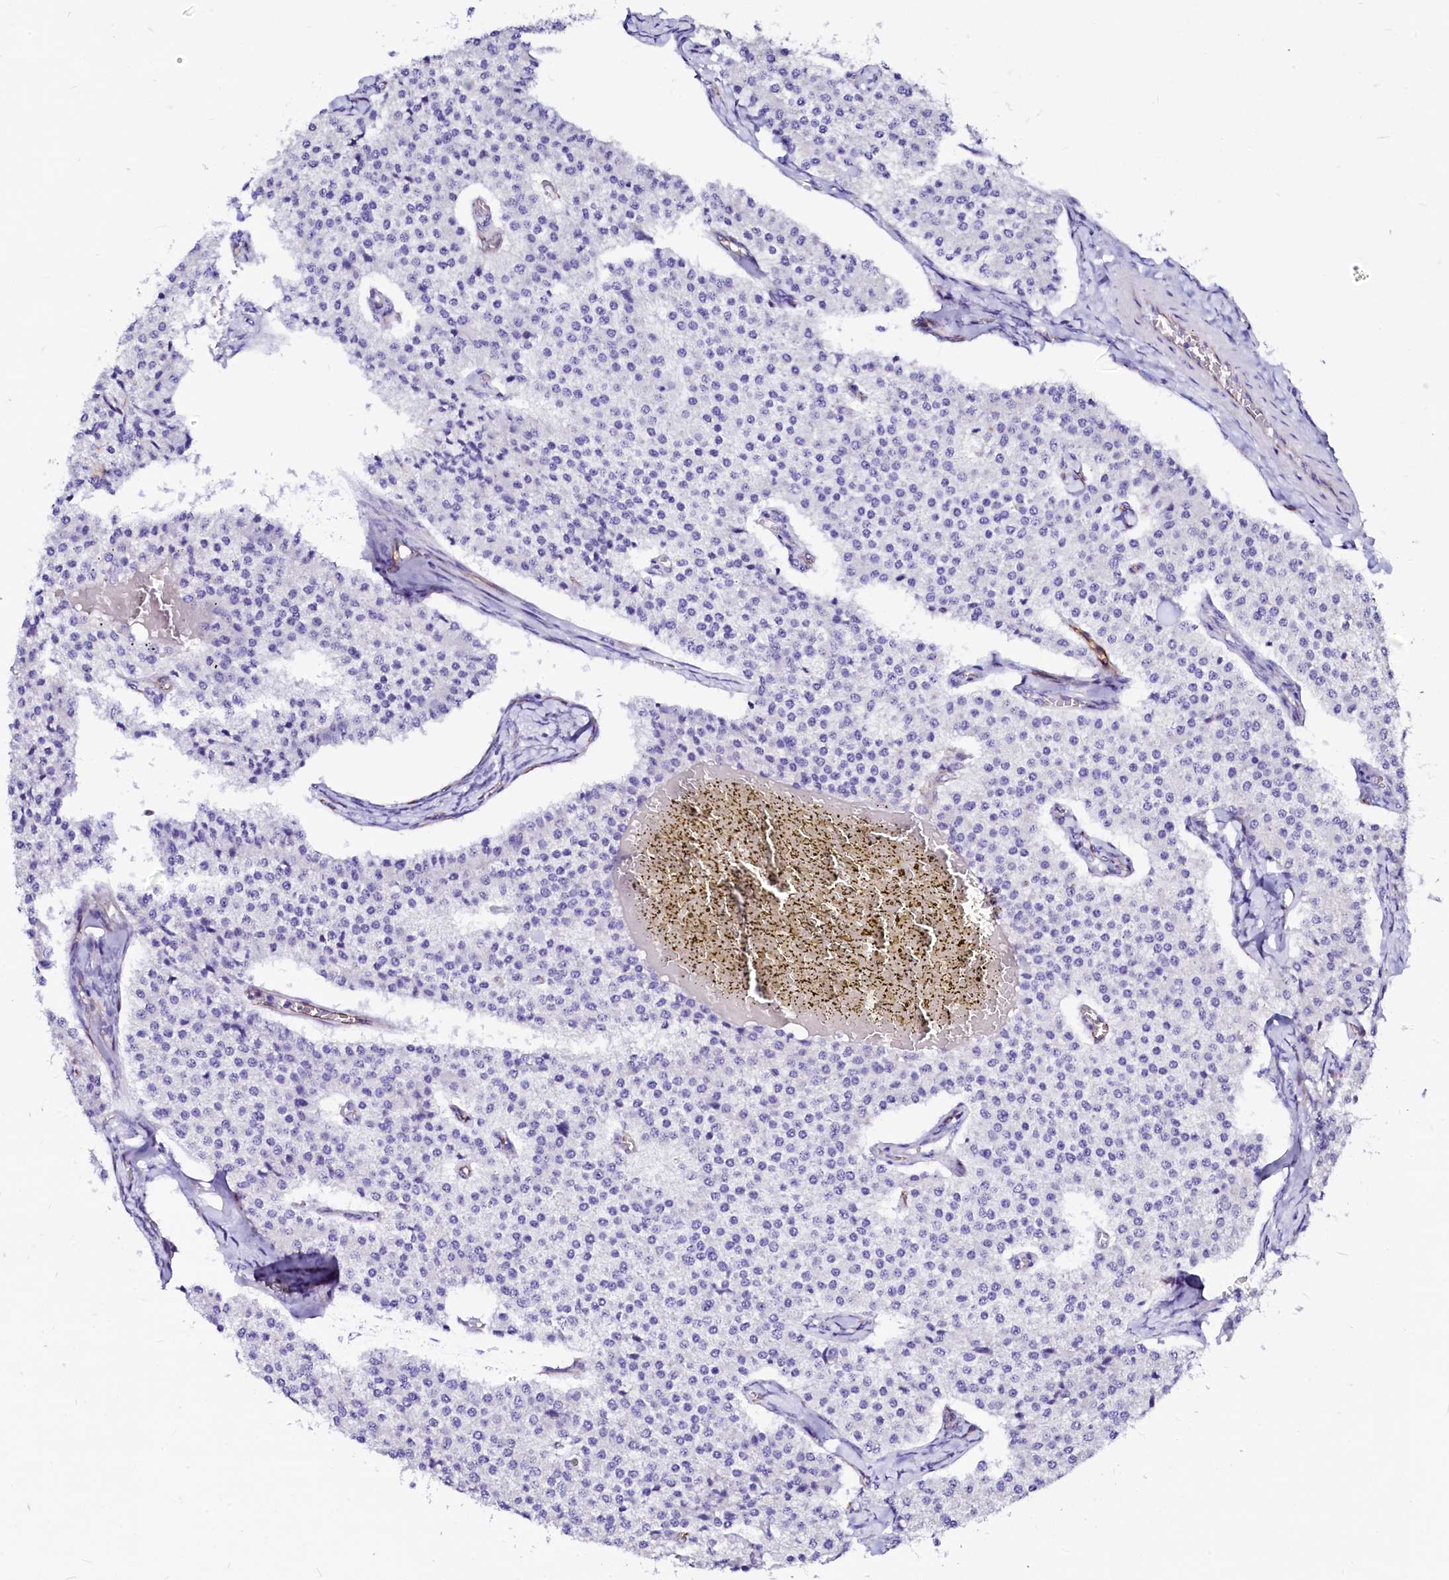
{"staining": {"intensity": "negative", "quantity": "none", "location": "none"}, "tissue": "carcinoid", "cell_type": "Tumor cells", "image_type": "cancer", "snomed": [{"axis": "morphology", "description": "Carcinoid, malignant, NOS"}, {"axis": "topography", "description": "Colon"}], "caption": "Tumor cells show no significant protein positivity in malignant carcinoid.", "gene": "SFR1", "patient": {"sex": "female", "age": 52}}